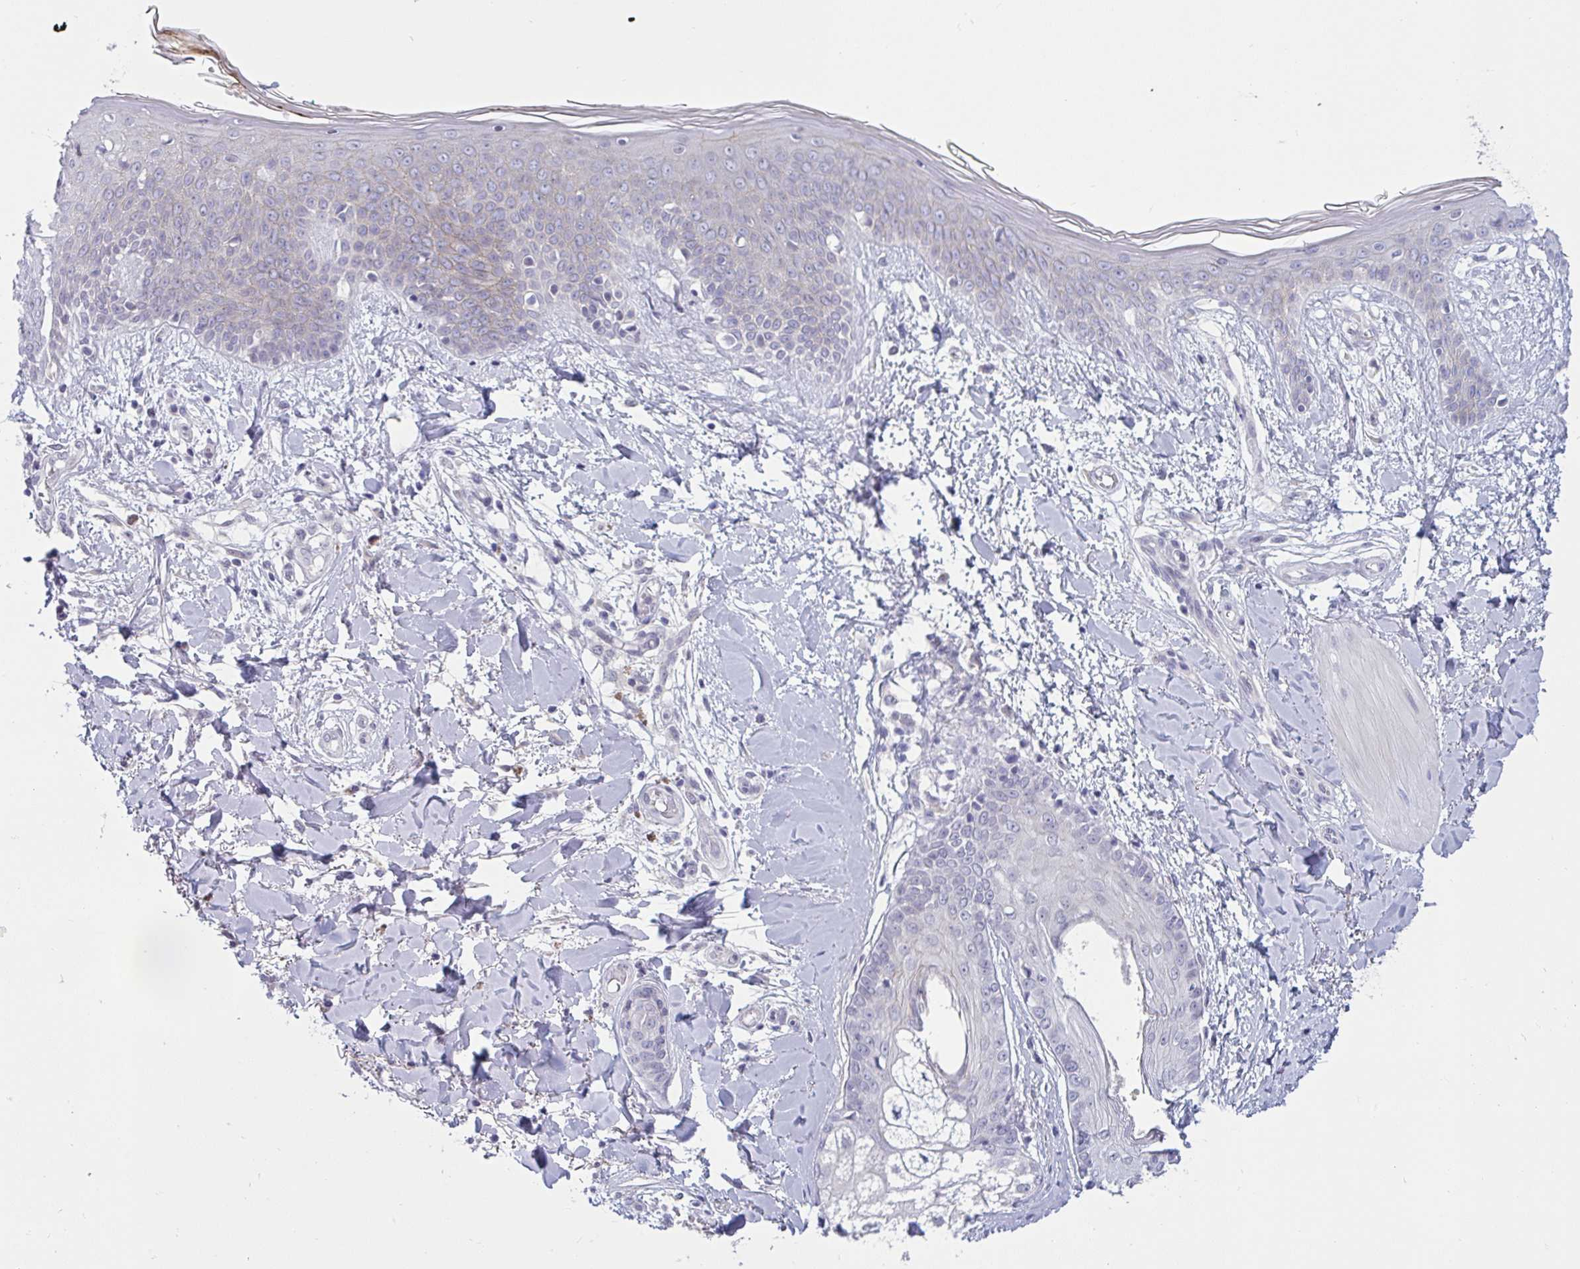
{"staining": {"intensity": "weak", "quantity": "<25%", "location": "nuclear"}, "tissue": "skin", "cell_type": "Fibroblasts", "image_type": "normal", "snomed": [{"axis": "morphology", "description": "Normal tissue, NOS"}, {"axis": "topography", "description": "Skin"}], "caption": "Immunohistochemistry histopathology image of unremarkable skin: human skin stained with DAB displays no significant protein expression in fibroblasts.", "gene": "TCEAL8", "patient": {"sex": "female", "age": 34}}